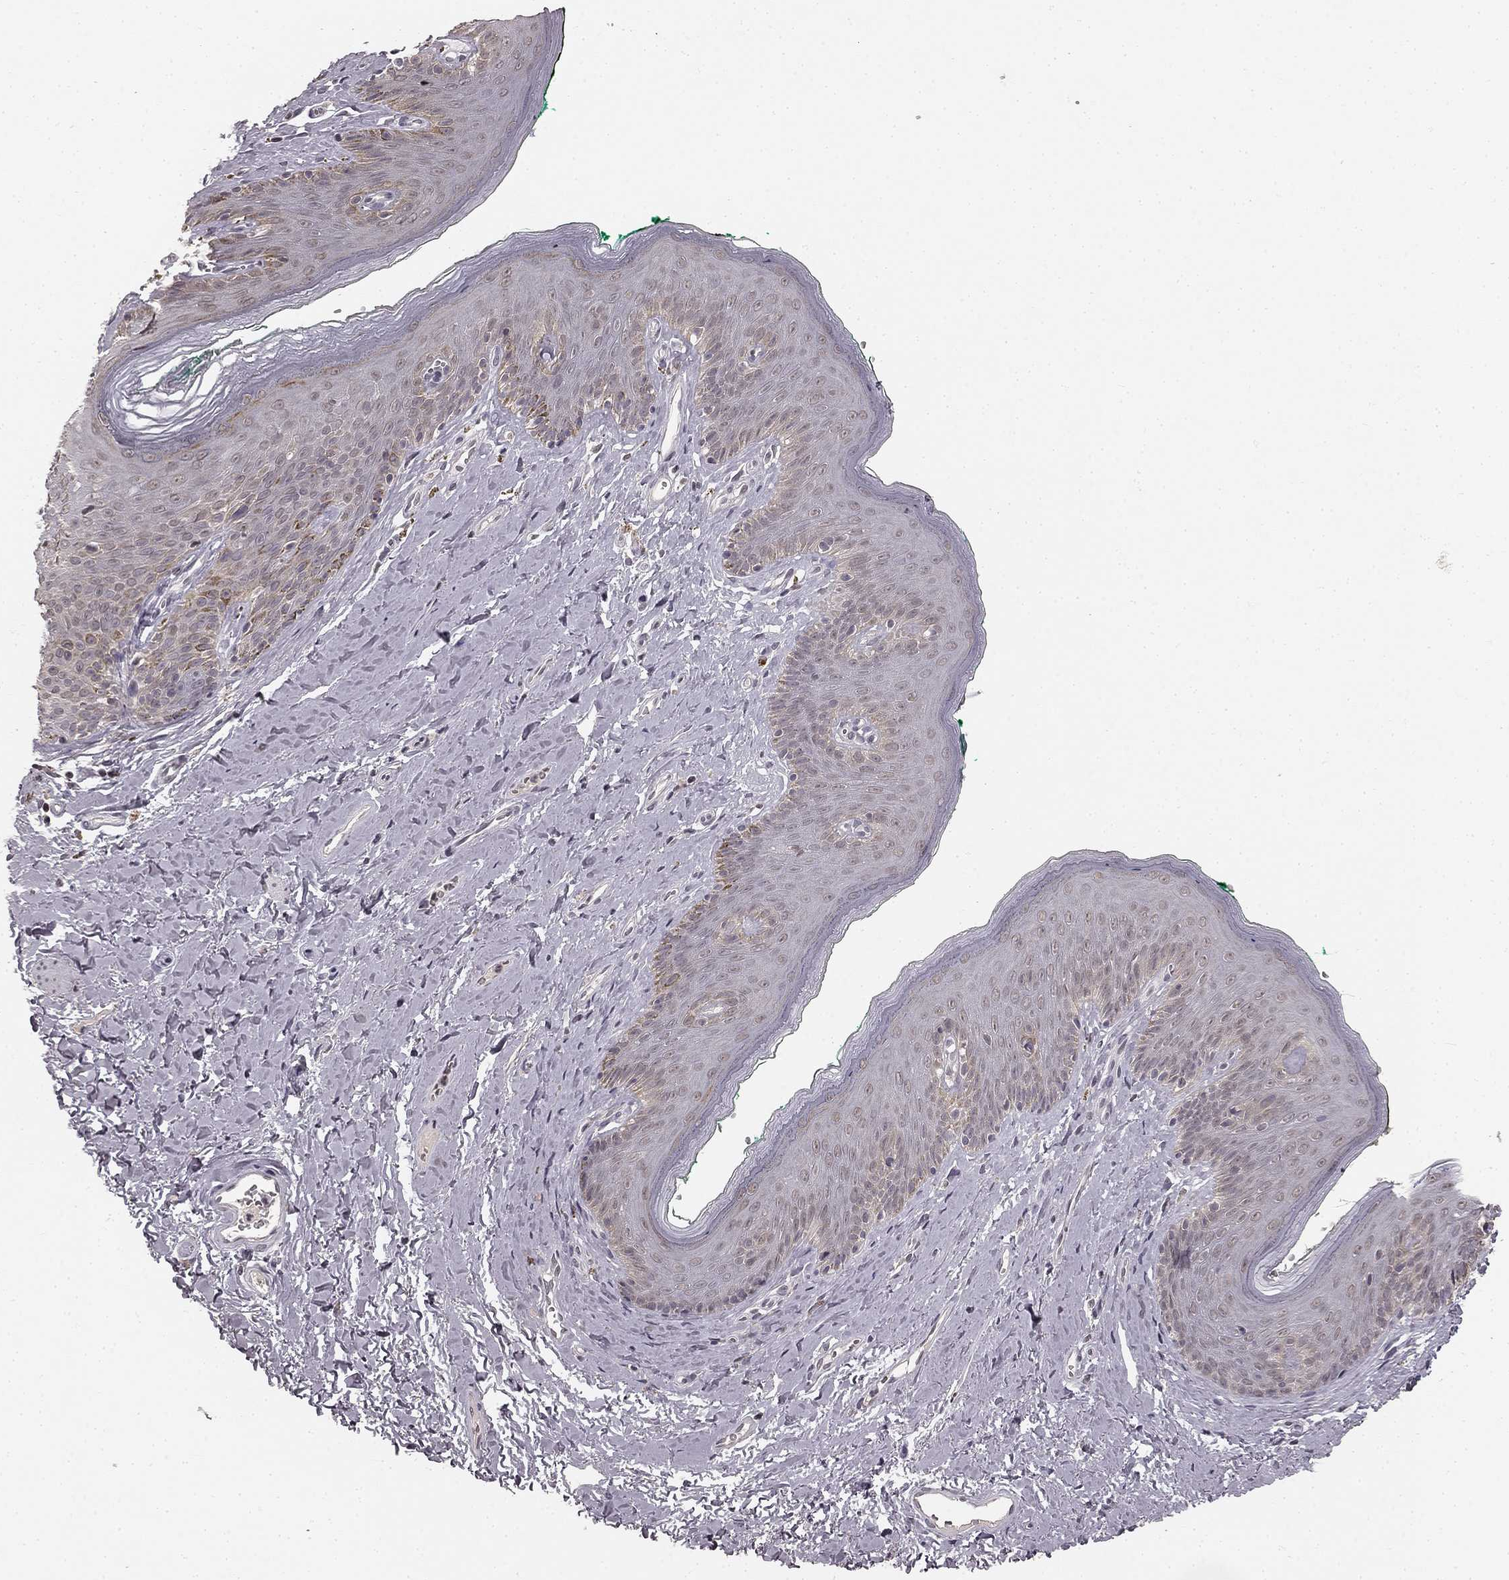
{"staining": {"intensity": "weak", "quantity": "<25%", "location": "cytoplasmic/membranous"}, "tissue": "skin", "cell_type": "Epidermal cells", "image_type": "normal", "snomed": [{"axis": "morphology", "description": "Normal tissue, NOS"}, {"axis": "topography", "description": "Vulva"}], "caption": "An immunohistochemistry photomicrograph of unremarkable skin is shown. There is no staining in epidermal cells of skin. The staining was performed using DAB to visualize the protein expression in brown, while the nuclei were stained in blue with hematoxylin (Magnification: 20x).", "gene": "HCN4", "patient": {"sex": "female", "age": 66}}